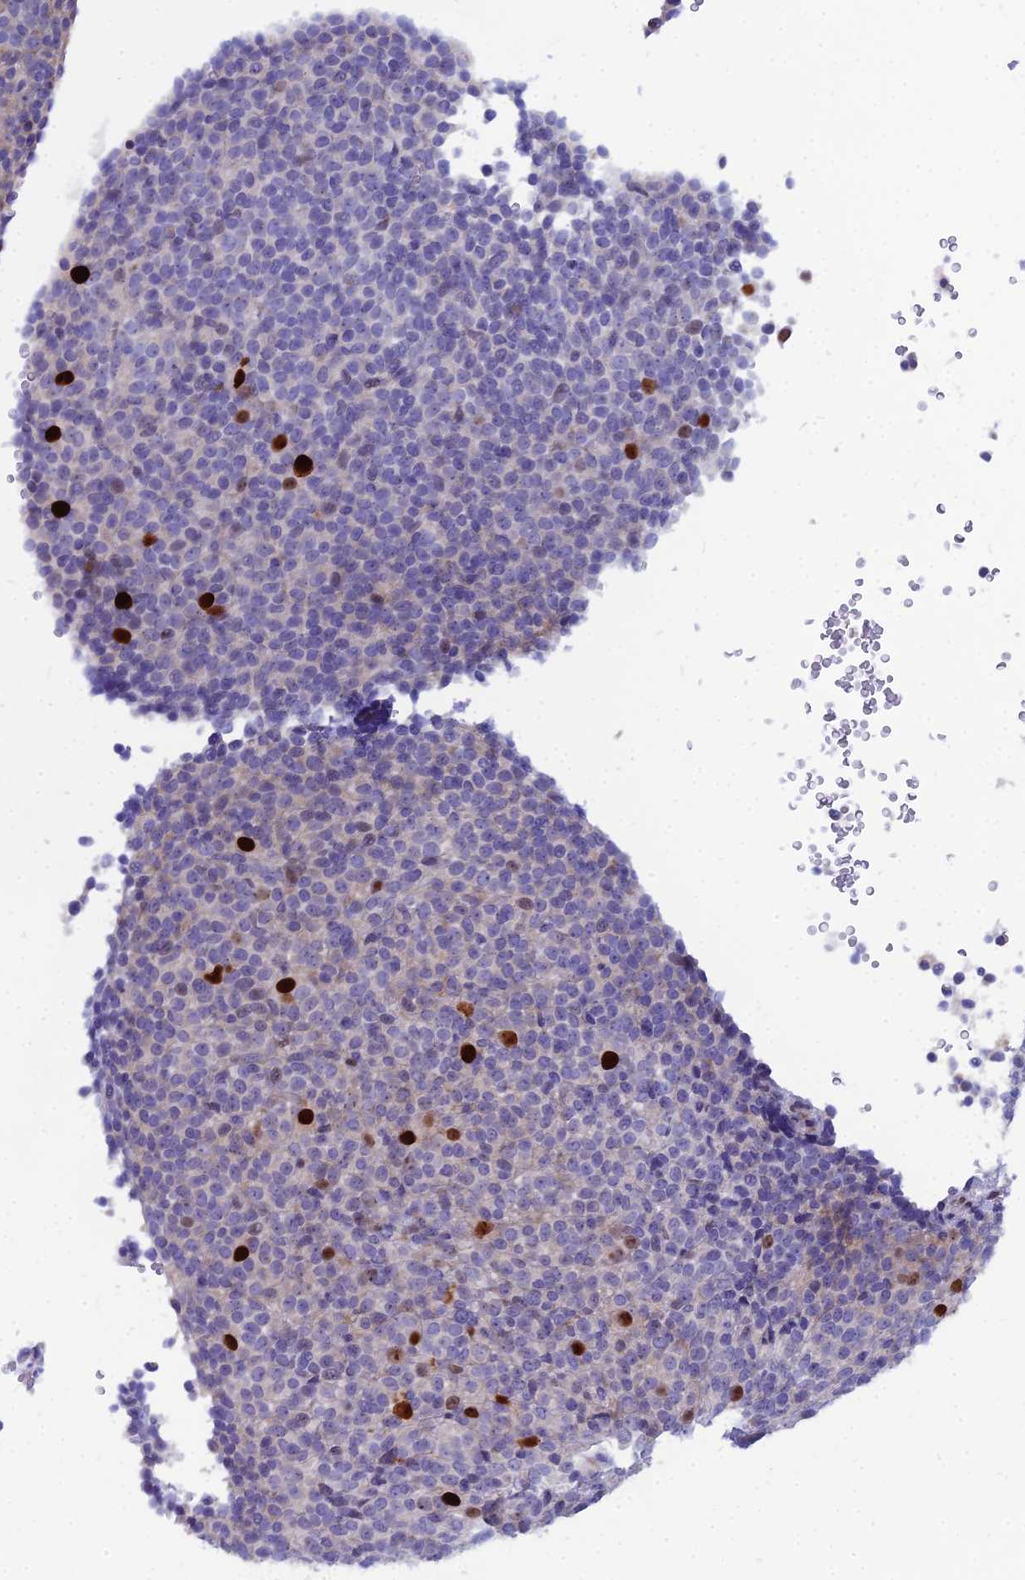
{"staining": {"intensity": "strong", "quantity": "<25%", "location": "nuclear"}, "tissue": "melanoma", "cell_type": "Tumor cells", "image_type": "cancer", "snomed": [{"axis": "morphology", "description": "Malignant melanoma, Metastatic site"}, {"axis": "topography", "description": "Brain"}], "caption": "Malignant melanoma (metastatic site) stained for a protein (brown) exhibits strong nuclear positive expression in about <25% of tumor cells.", "gene": "NUSAP1", "patient": {"sex": "female", "age": 56}}